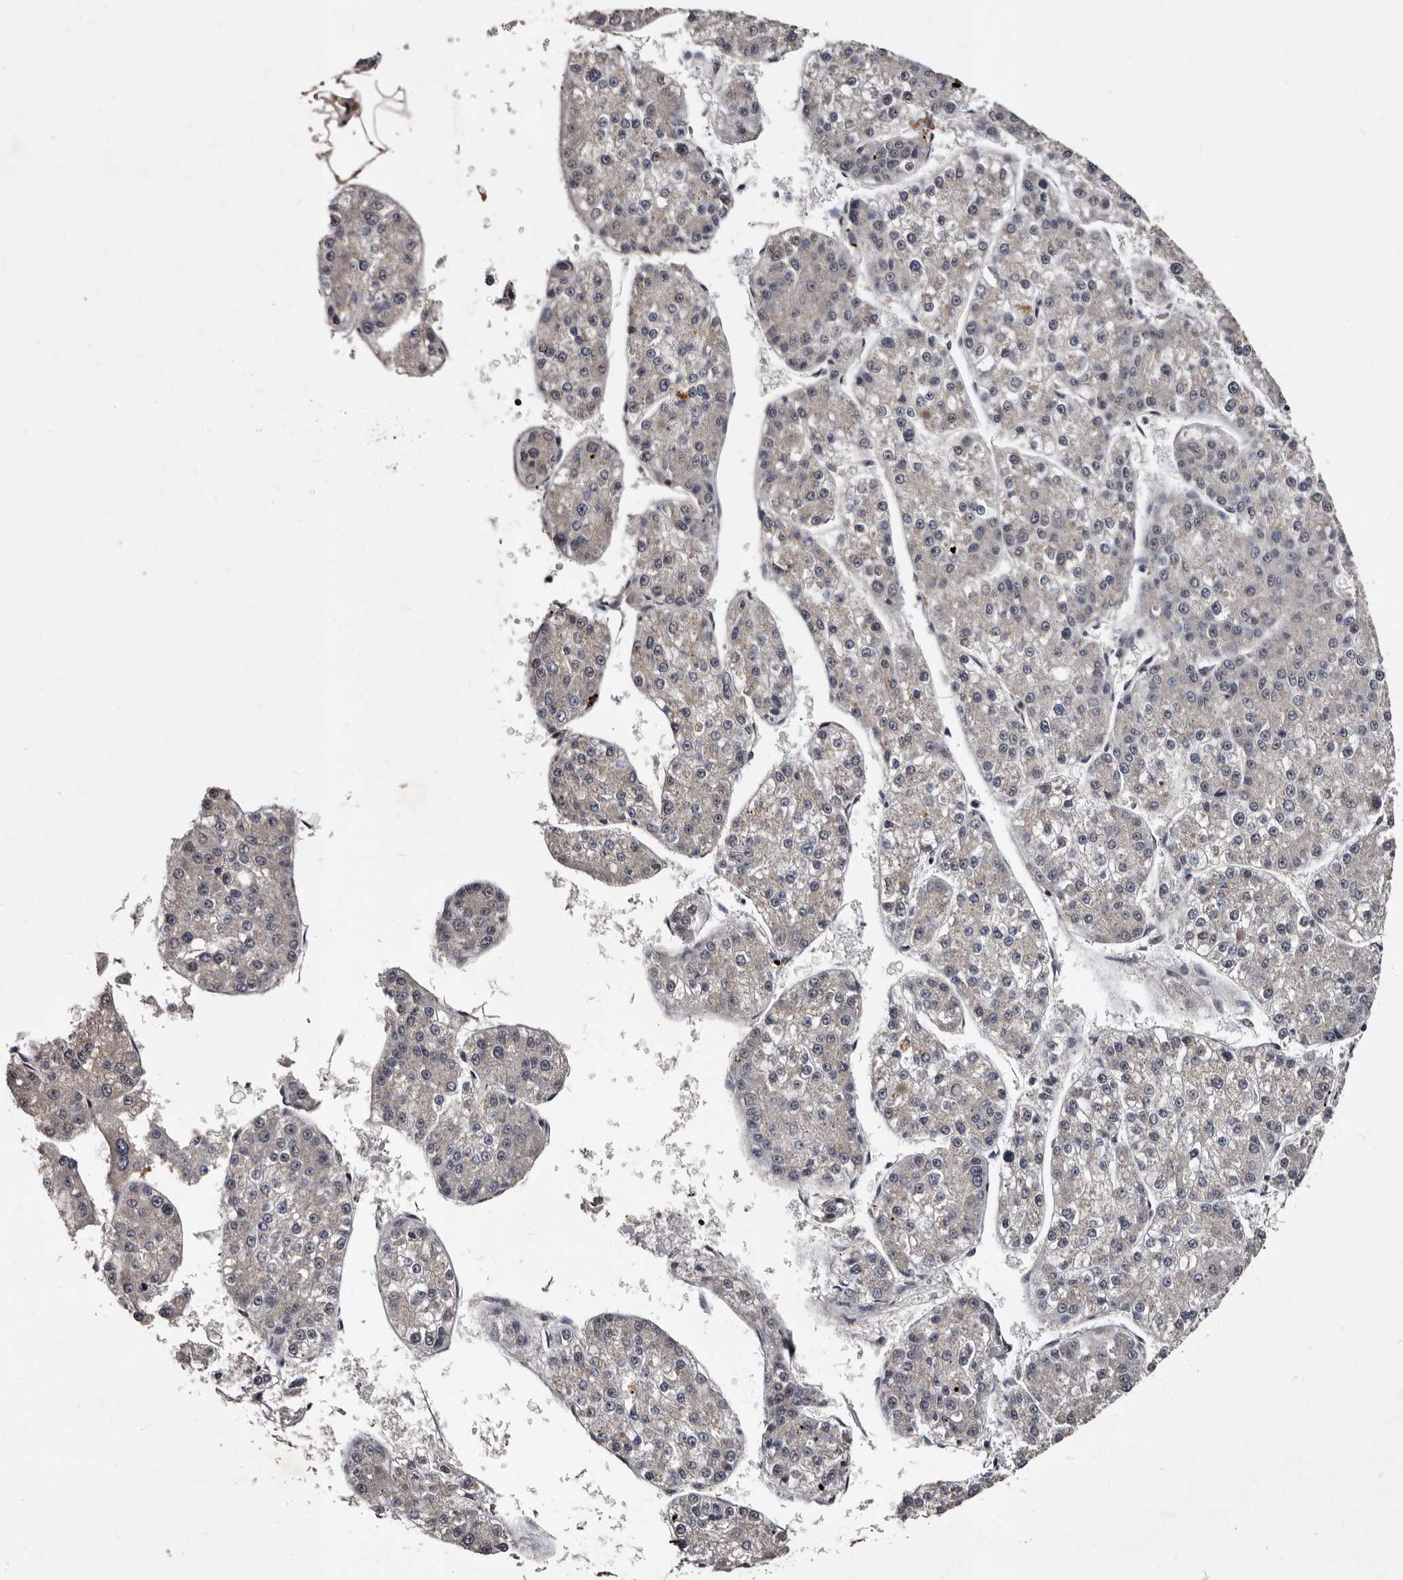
{"staining": {"intensity": "negative", "quantity": "none", "location": "none"}, "tissue": "liver cancer", "cell_type": "Tumor cells", "image_type": "cancer", "snomed": [{"axis": "morphology", "description": "Carcinoma, Hepatocellular, NOS"}, {"axis": "topography", "description": "Liver"}], "caption": "Liver cancer was stained to show a protein in brown. There is no significant staining in tumor cells.", "gene": "MKRN3", "patient": {"sex": "female", "age": 73}}